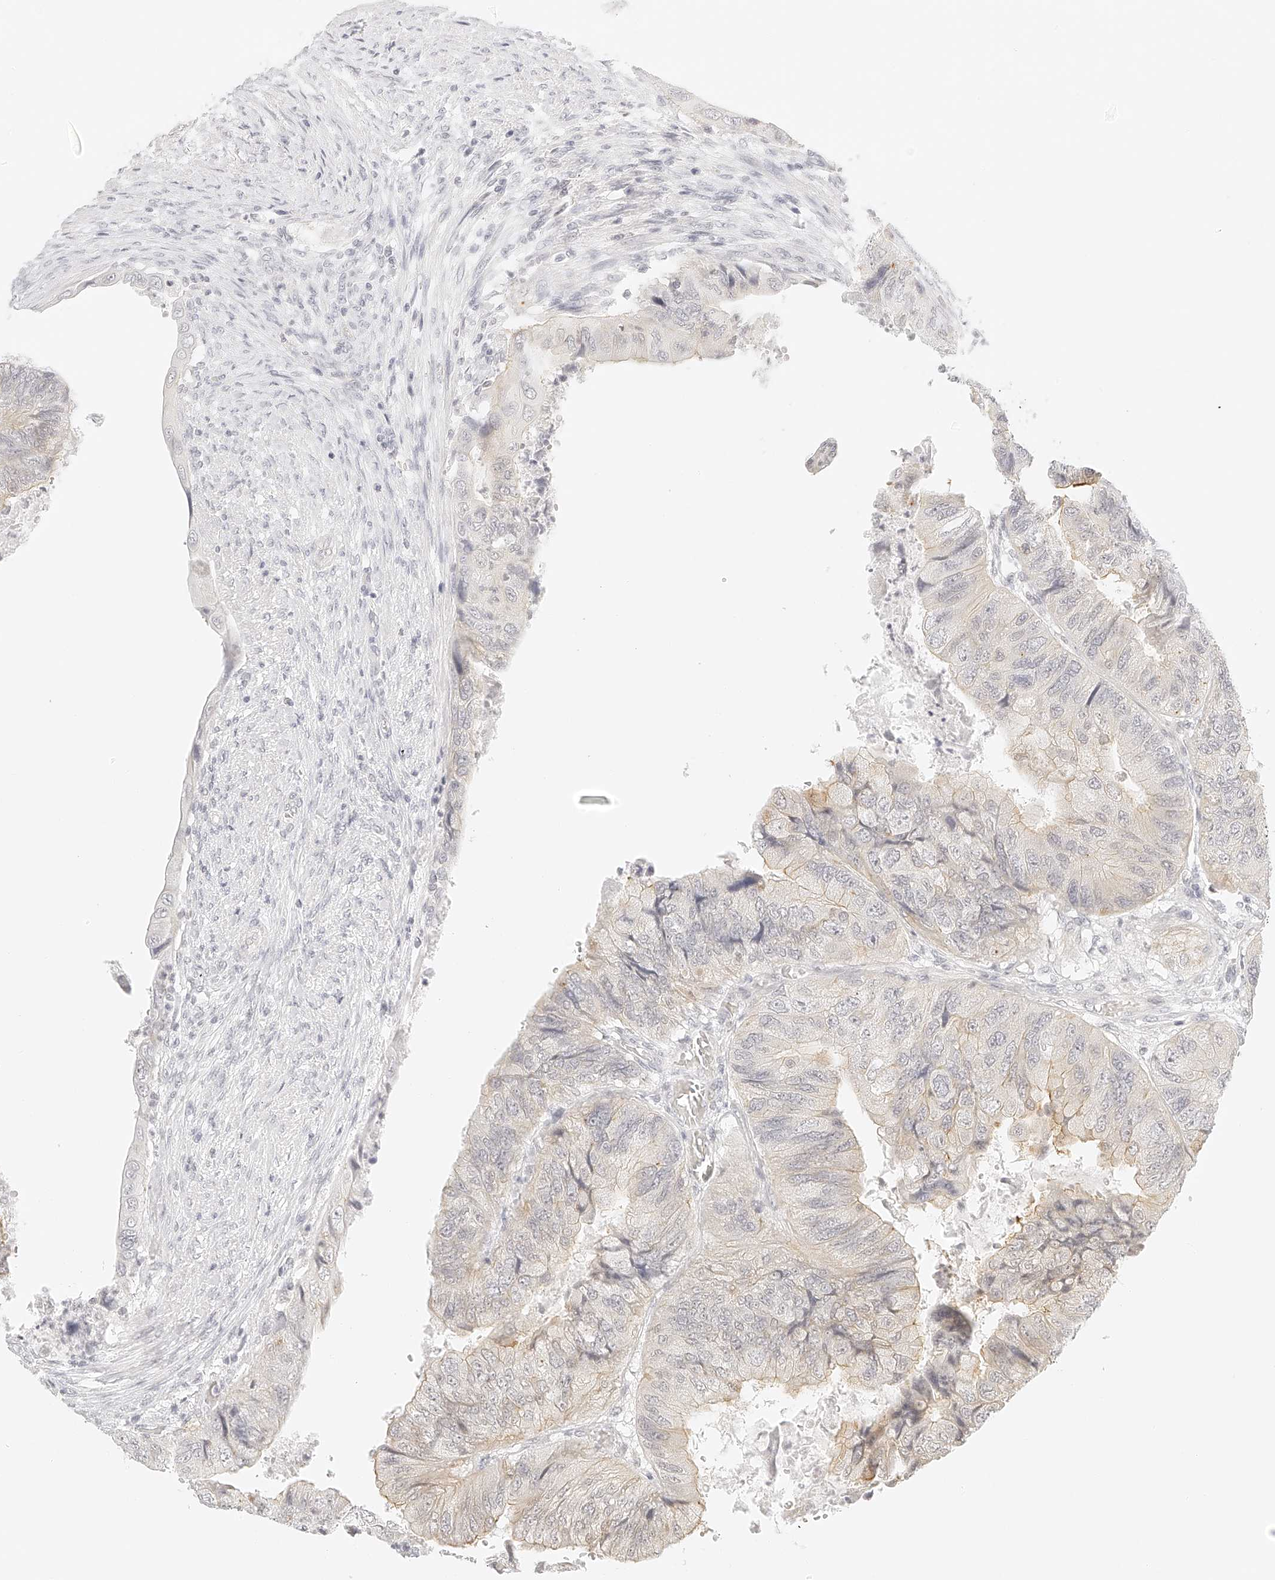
{"staining": {"intensity": "weak", "quantity": "<25%", "location": "cytoplasmic/membranous"}, "tissue": "colorectal cancer", "cell_type": "Tumor cells", "image_type": "cancer", "snomed": [{"axis": "morphology", "description": "Adenocarcinoma, NOS"}, {"axis": "topography", "description": "Rectum"}], "caption": "DAB (3,3'-diaminobenzidine) immunohistochemical staining of colorectal cancer (adenocarcinoma) demonstrates no significant staining in tumor cells.", "gene": "ZFP69", "patient": {"sex": "male", "age": 63}}